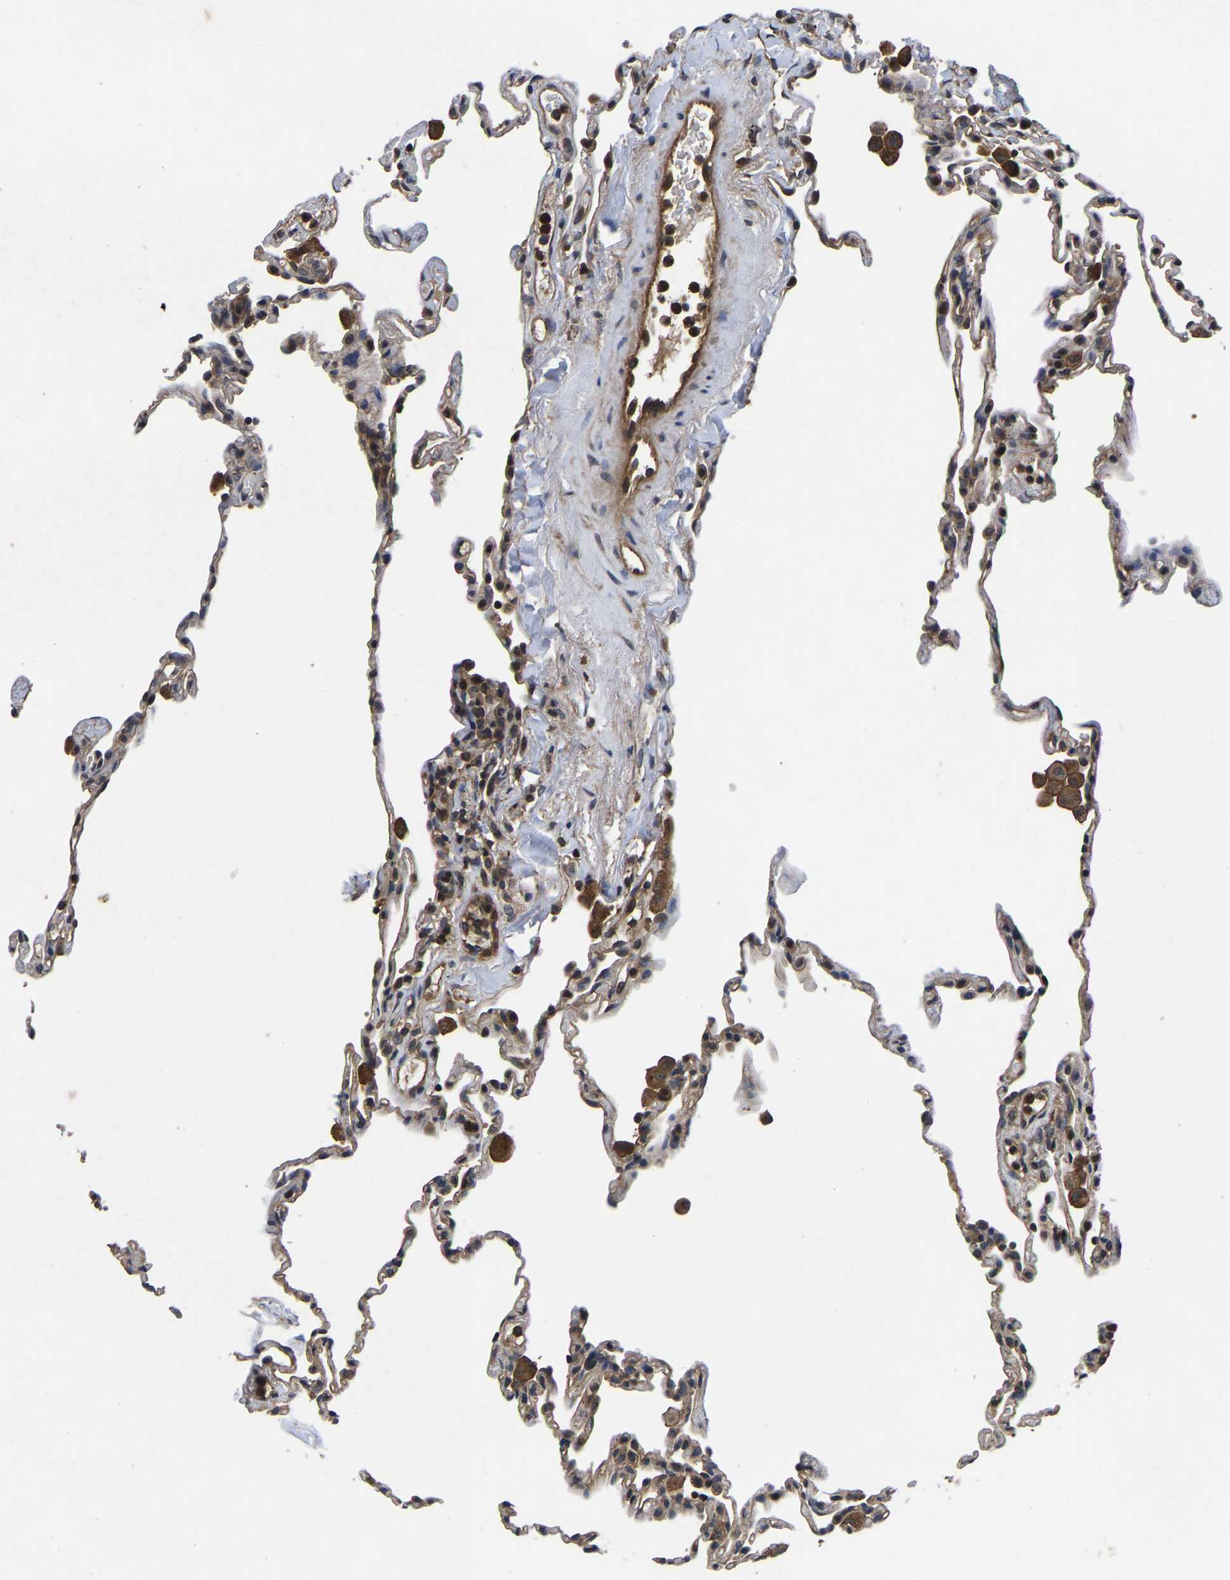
{"staining": {"intensity": "moderate", "quantity": "<25%", "location": "cytoplasmic/membranous"}, "tissue": "lung", "cell_type": "Alveolar cells", "image_type": "normal", "snomed": [{"axis": "morphology", "description": "Normal tissue, NOS"}, {"axis": "topography", "description": "Lung"}], "caption": "Alveolar cells demonstrate low levels of moderate cytoplasmic/membranous positivity in about <25% of cells in benign human lung. (DAB (3,3'-diaminobenzidine) = brown stain, brightfield microscopy at high magnification).", "gene": "FGD5", "patient": {"sex": "male", "age": 59}}